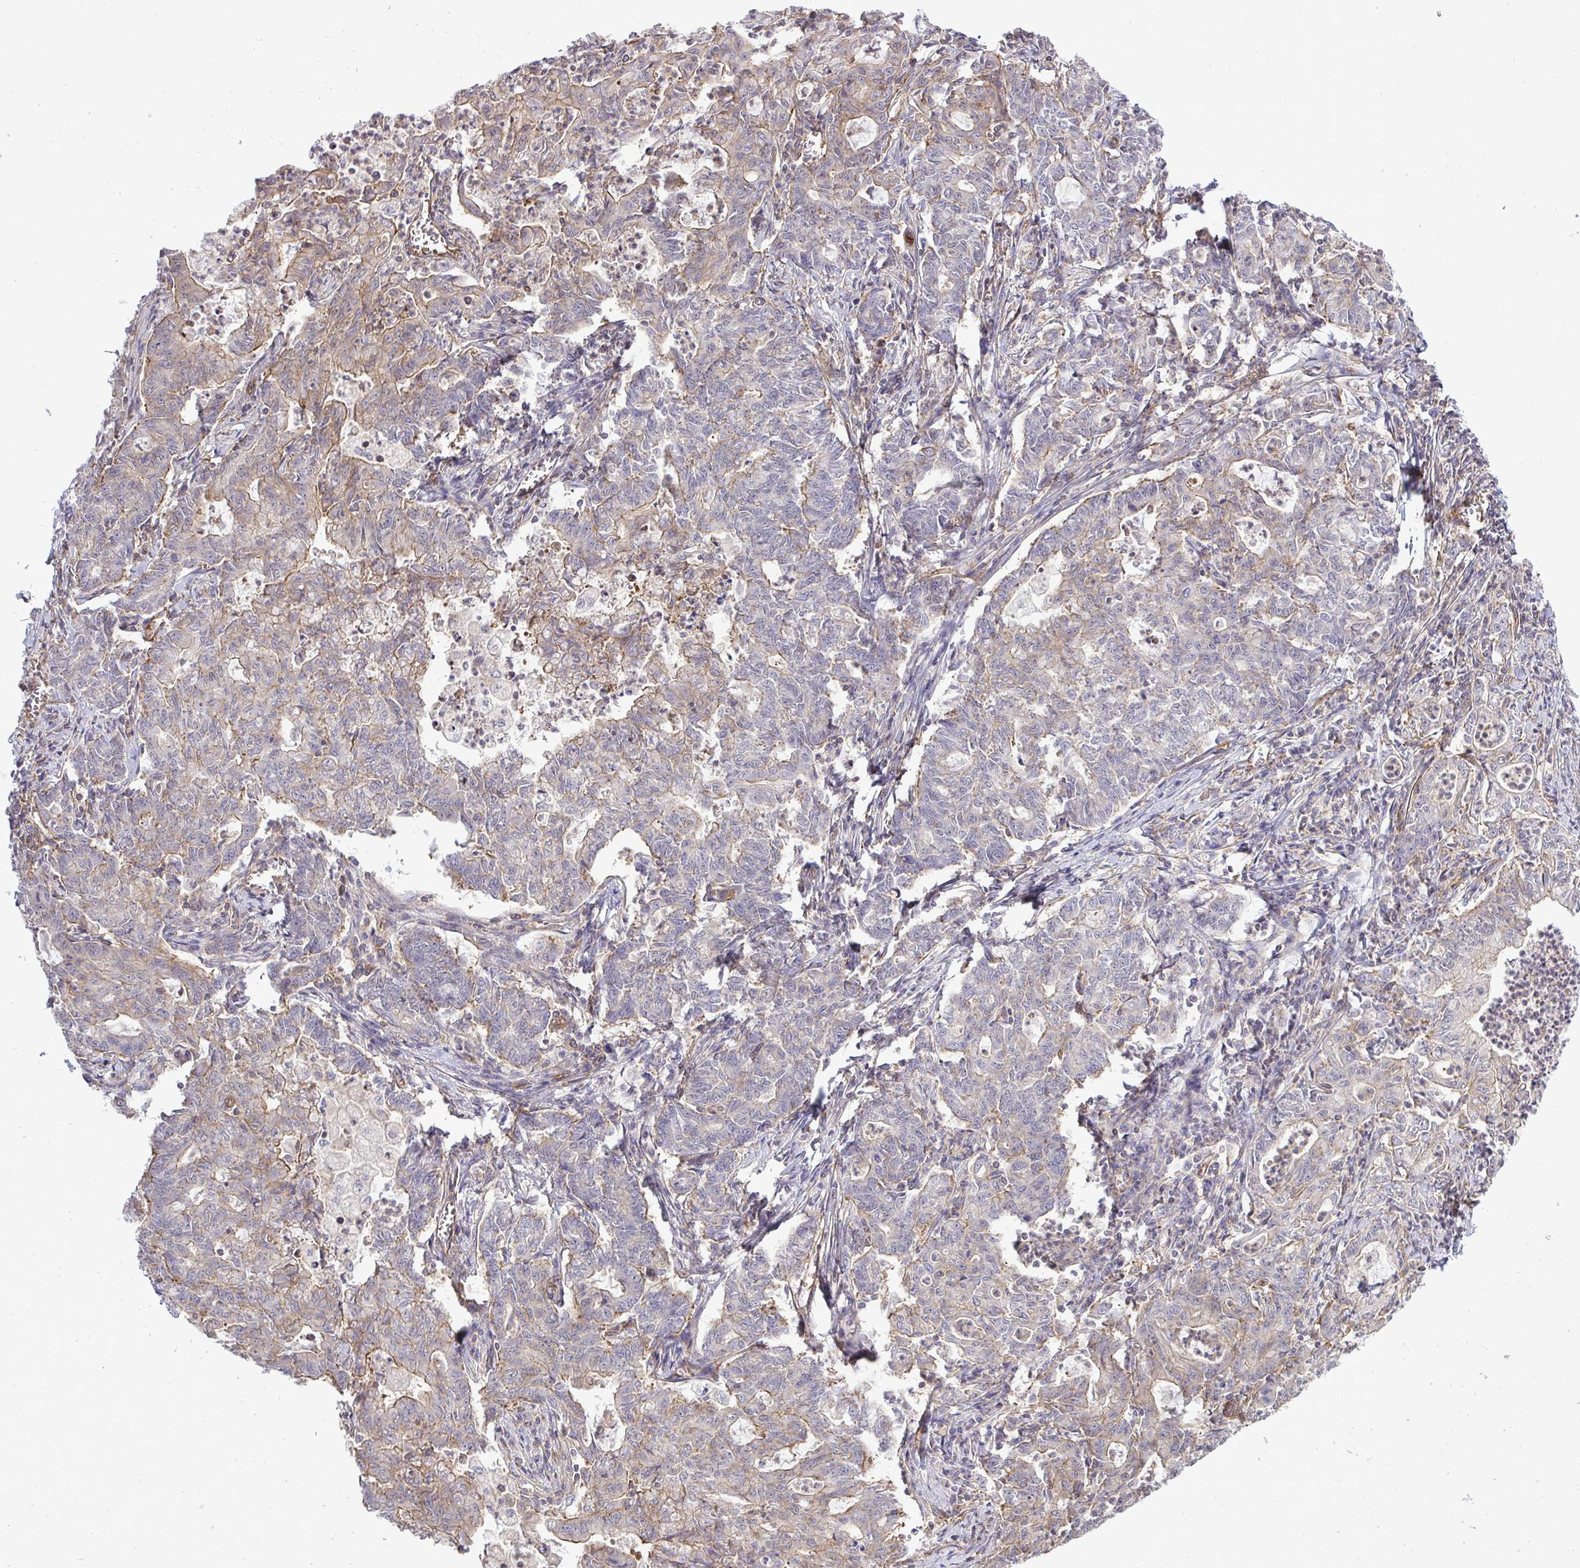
{"staining": {"intensity": "weak", "quantity": "25%-75%", "location": "cytoplasmic/membranous"}, "tissue": "stomach cancer", "cell_type": "Tumor cells", "image_type": "cancer", "snomed": [{"axis": "morphology", "description": "Adenocarcinoma, NOS"}, {"axis": "topography", "description": "Stomach, upper"}], "caption": "The image reveals staining of stomach cancer, revealing weak cytoplasmic/membranous protein positivity (brown color) within tumor cells.", "gene": "FUT10", "patient": {"sex": "female", "age": 79}}